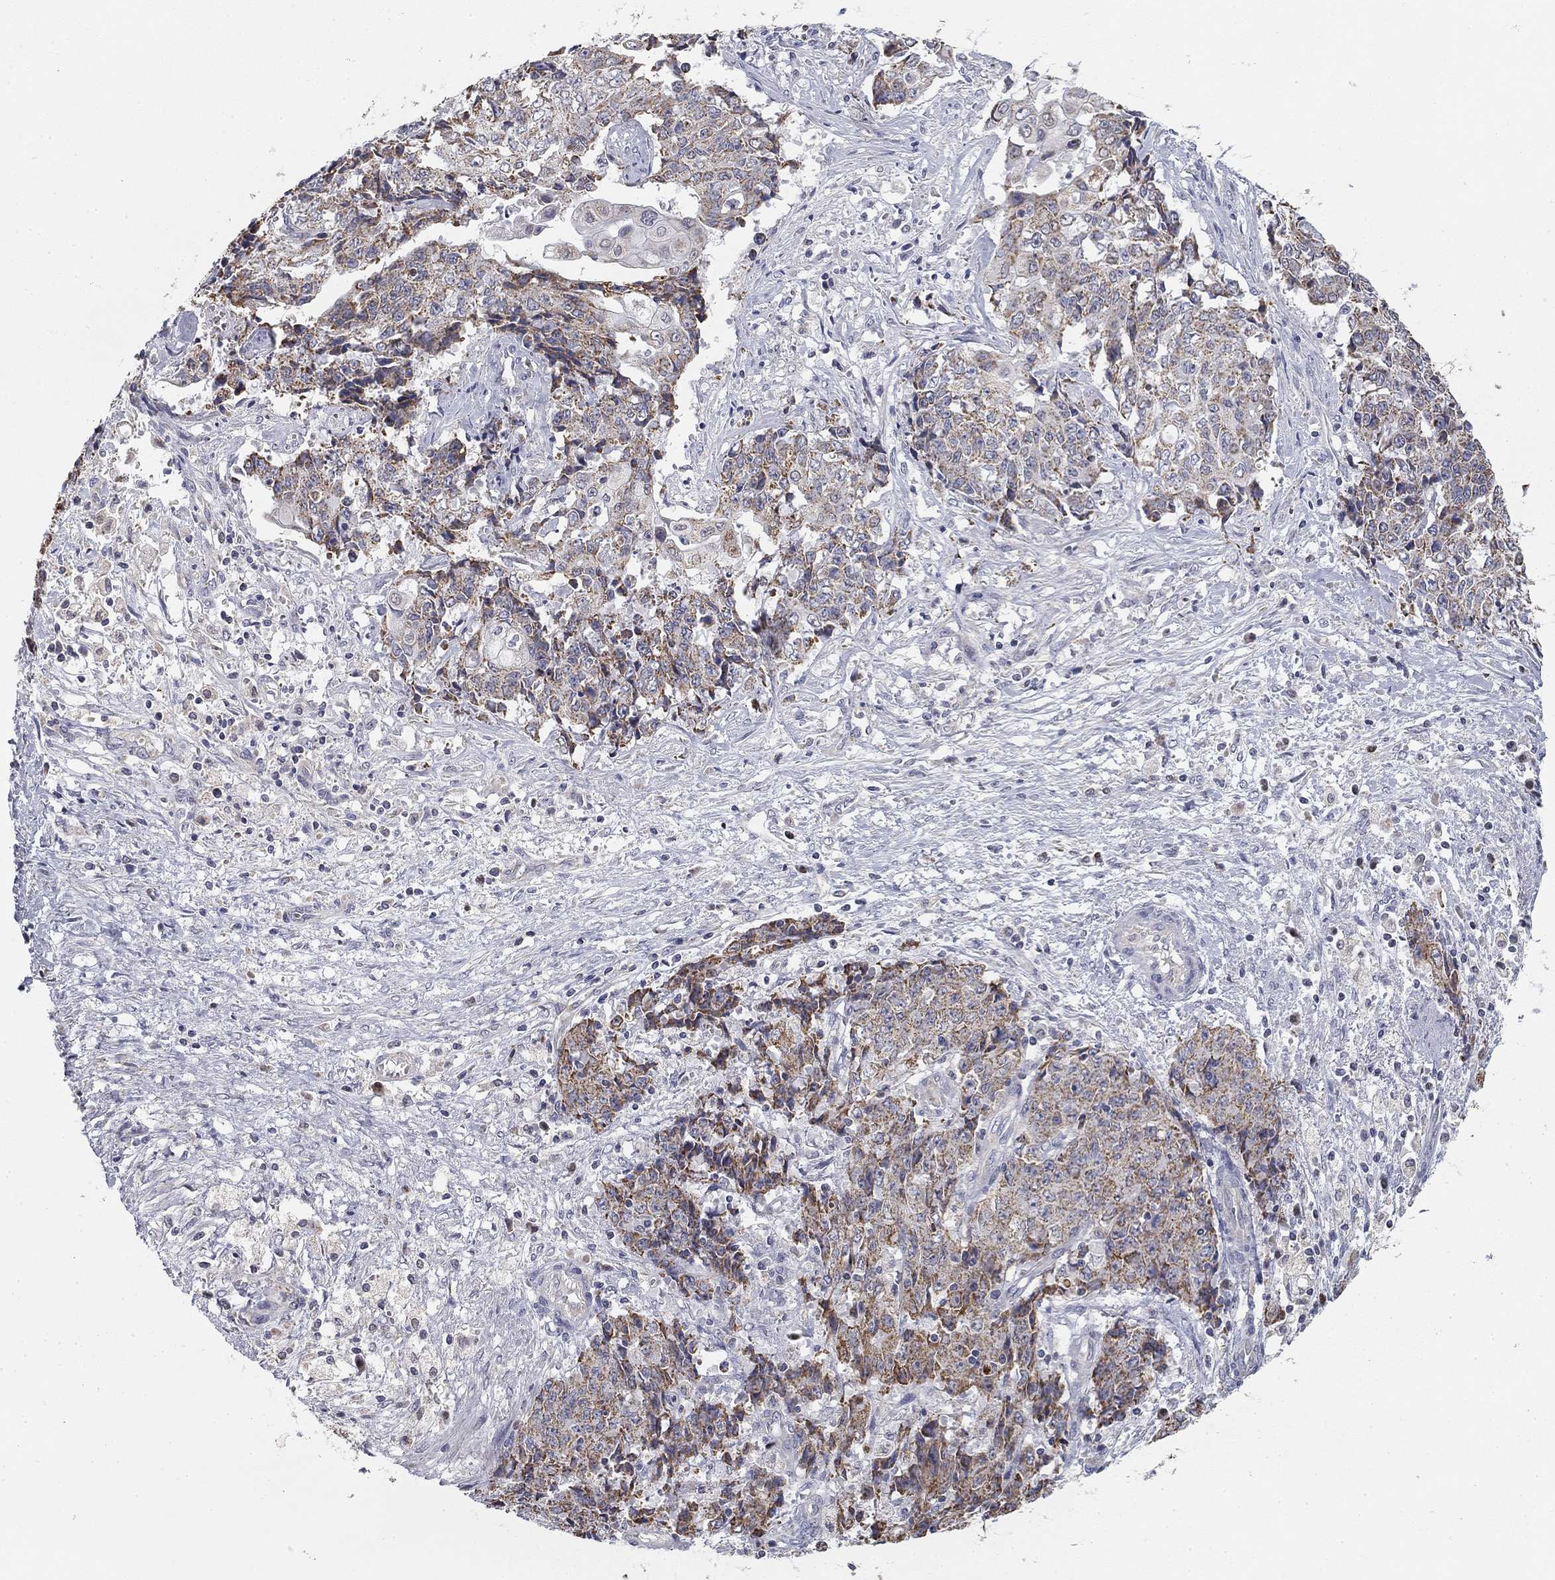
{"staining": {"intensity": "moderate", "quantity": "<25%", "location": "cytoplasmic/membranous"}, "tissue": "ovarian cancer", "cell_type": "Tumor cells", "image_type": "cancer", "snomed": [{"axis": "morphology", "description": "Carcinoma, endometroid"}, {"axis": "topography", "description": "Ovary"}], "caption": "A low amount of moderate cytoplasmic/membranous expression is identified in about <25% of tumor cells in ovarian endometroid carcinoma tissue.", "gene": "SLC2A9", "patient": {"sex": "female", "age": 42}}